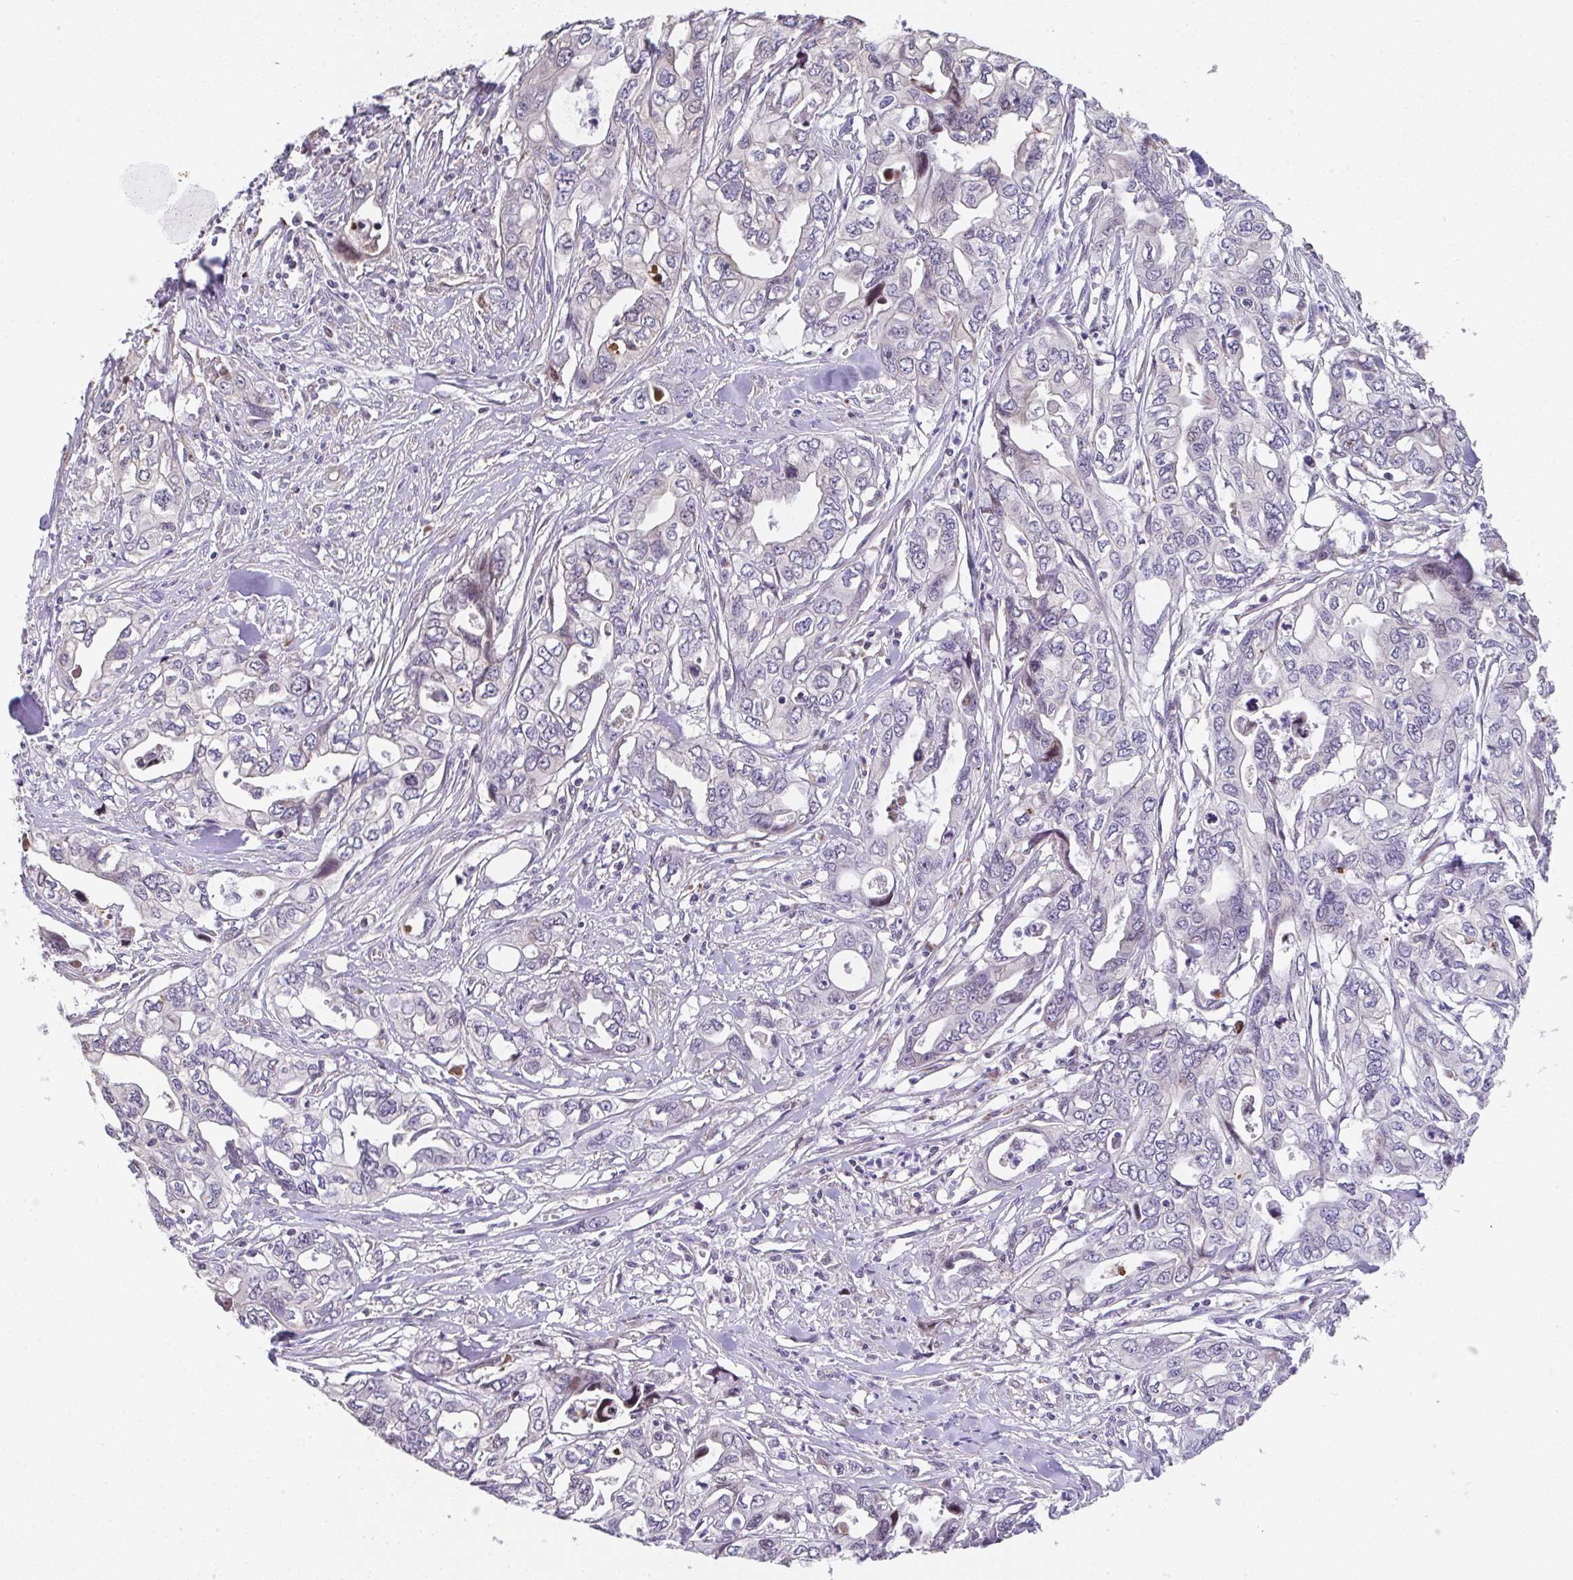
{"staining": {"intensity": "negative", "quantity": "none", "location": "none"}, "tissue": "pancreatic cancer", "cell_type": "Tumor cells", "image_type": "cancer", "snomed": [{"axis": "morphology", "description": "Adenocarcinoma, NOS"}, {"axis": "topography", "description": "Pancreas"}], "caption": "DAB immunohistochemical staining of pancreatic cancer (adenocarcinoma) reveals no significant positivity in tumor cells.", "gene": "RUNDC3B", "patient": {"sex": "male", "age": 68}}